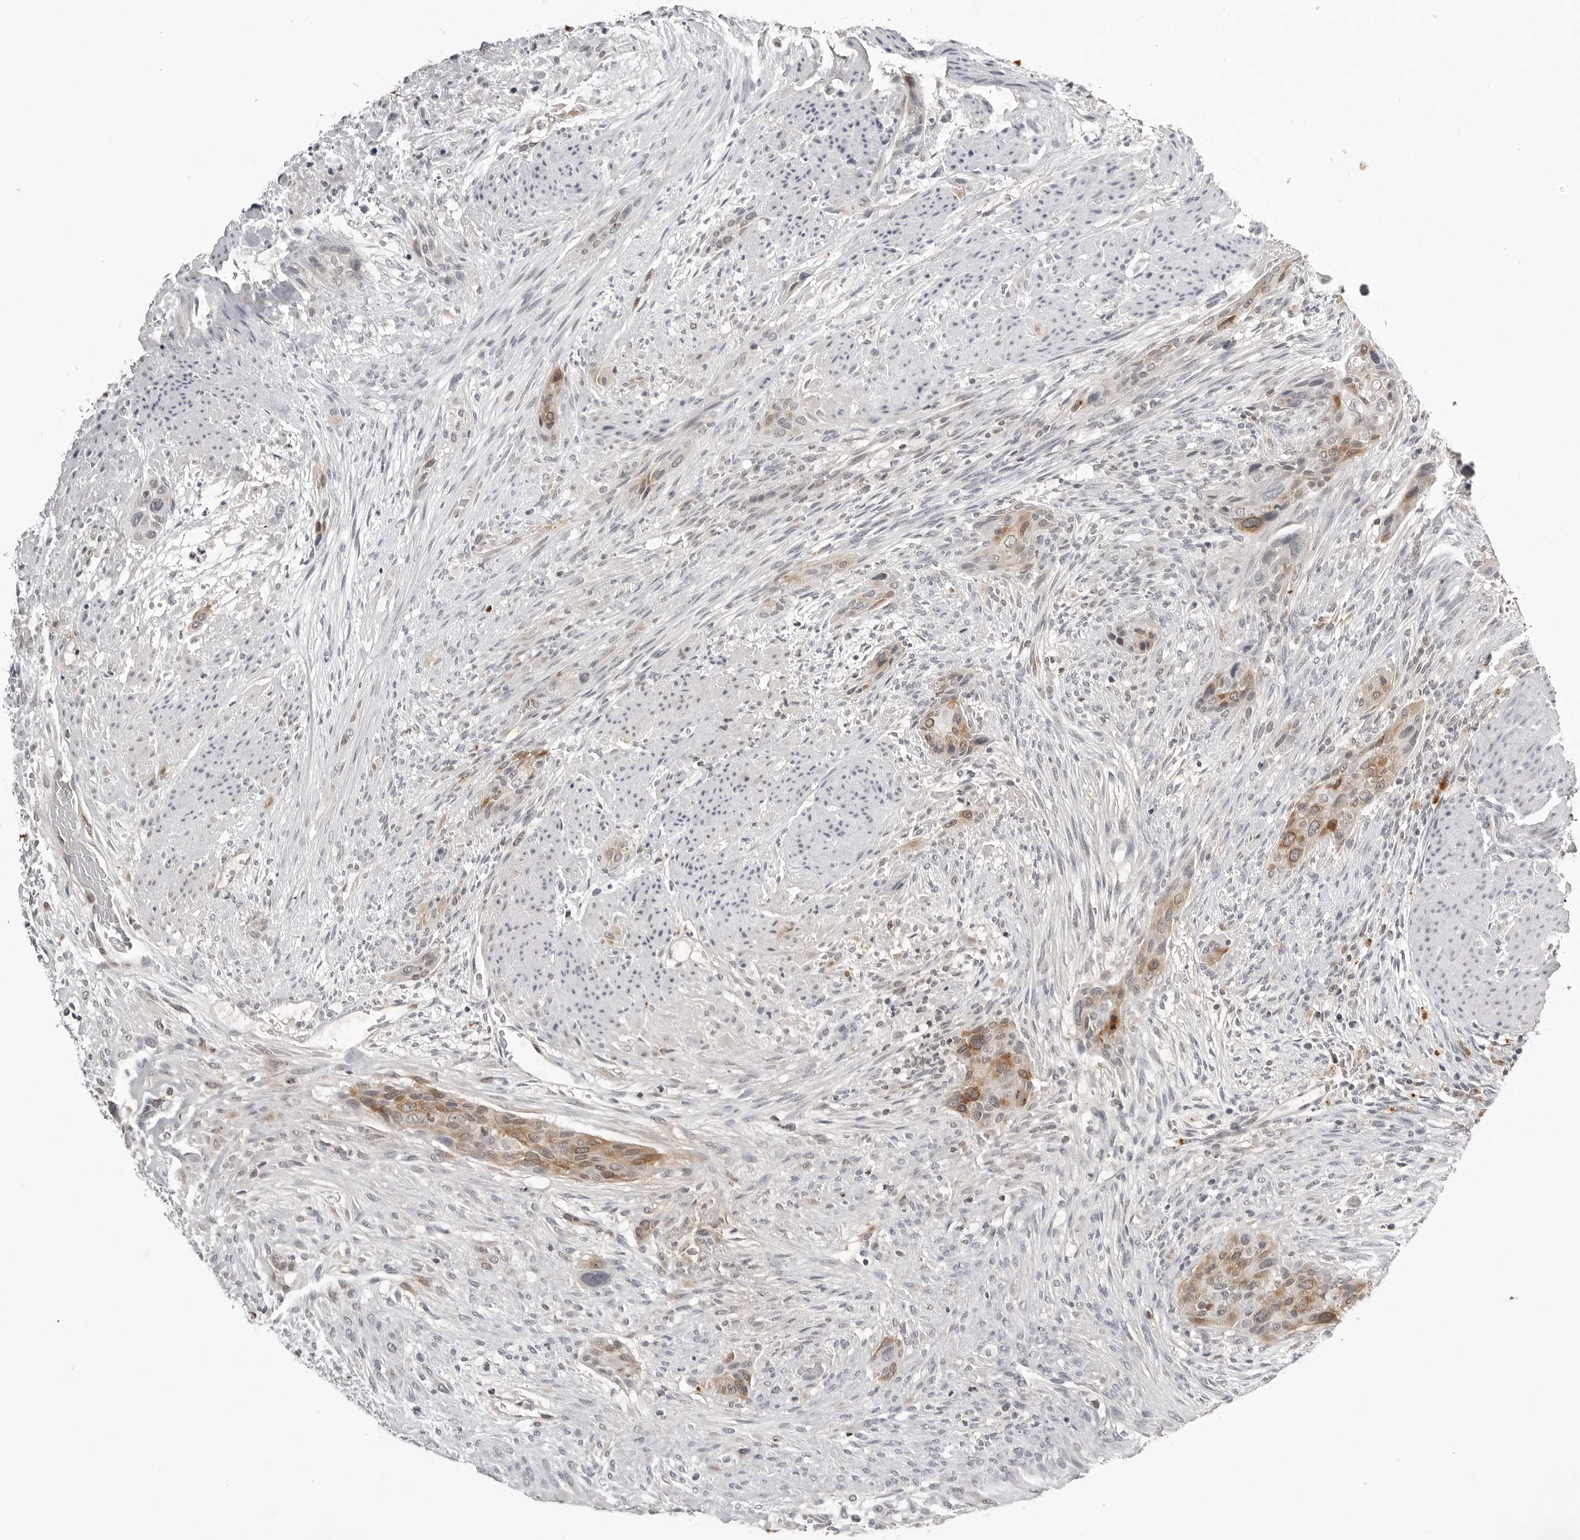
{"staining": {"intensity": "moderate", "quantity": ">75%", "location": "cytoplasmic/membranous"}, "tissue": "urothelial cancer", "cell_type": "Tumor cells", "image_type": "cancer", "snomed": [{"axis": "morphology", "description": "Urothelial carcinoma, High grade"}, {"axis": "topography", "description": "Urinary bladder"}], "caption": "This photomicrograph shows immunohistochemistry (IHC) staining of urothelial cancer, with medium moderate cytoplasmic/membranous positivity in approximately >75% of tumor cells.", "gene": "RRM1", "patient": {"sex": "male", "age": 35}}